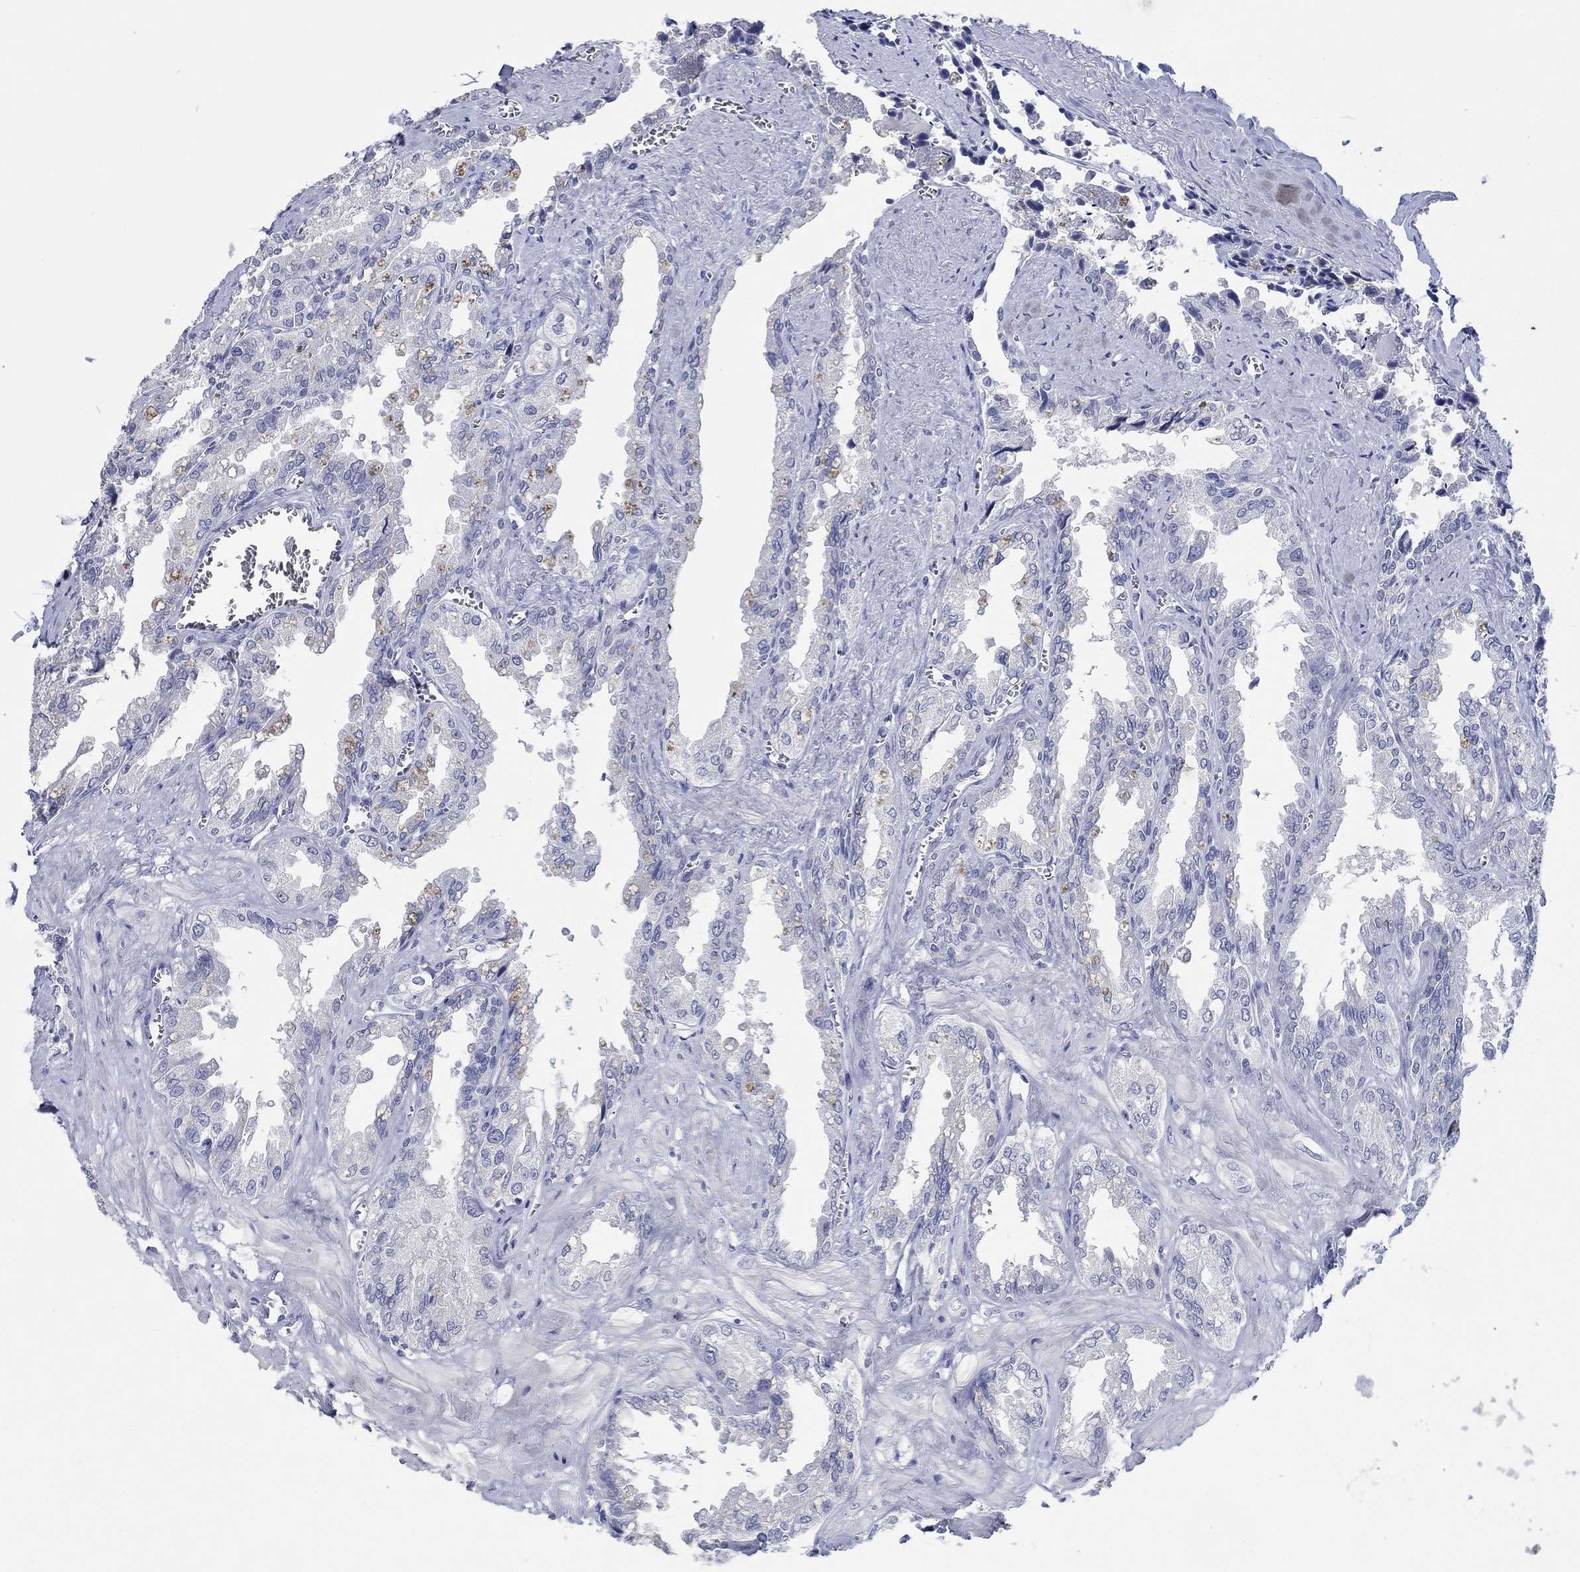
{"staining": {"intensity": "negative", "quantity": "none", "location": "none"}, "tissue": "seminal vesicle", "cell_type": "Glandular cells", "image_type": "normal", "snomed": [{"axis": "morphology", "description": "Normal tissue, NOS"}, {"axis": "topography", "description": "Seminal veicle"}], "caption": "Glandular cells are negative for brown protein staining in unremarkable seminal vesicle. (IHC, brightfield microscopy, high magnification).", "gene": "POU5F1", "patient": {"sex": "male", "age": 67}}